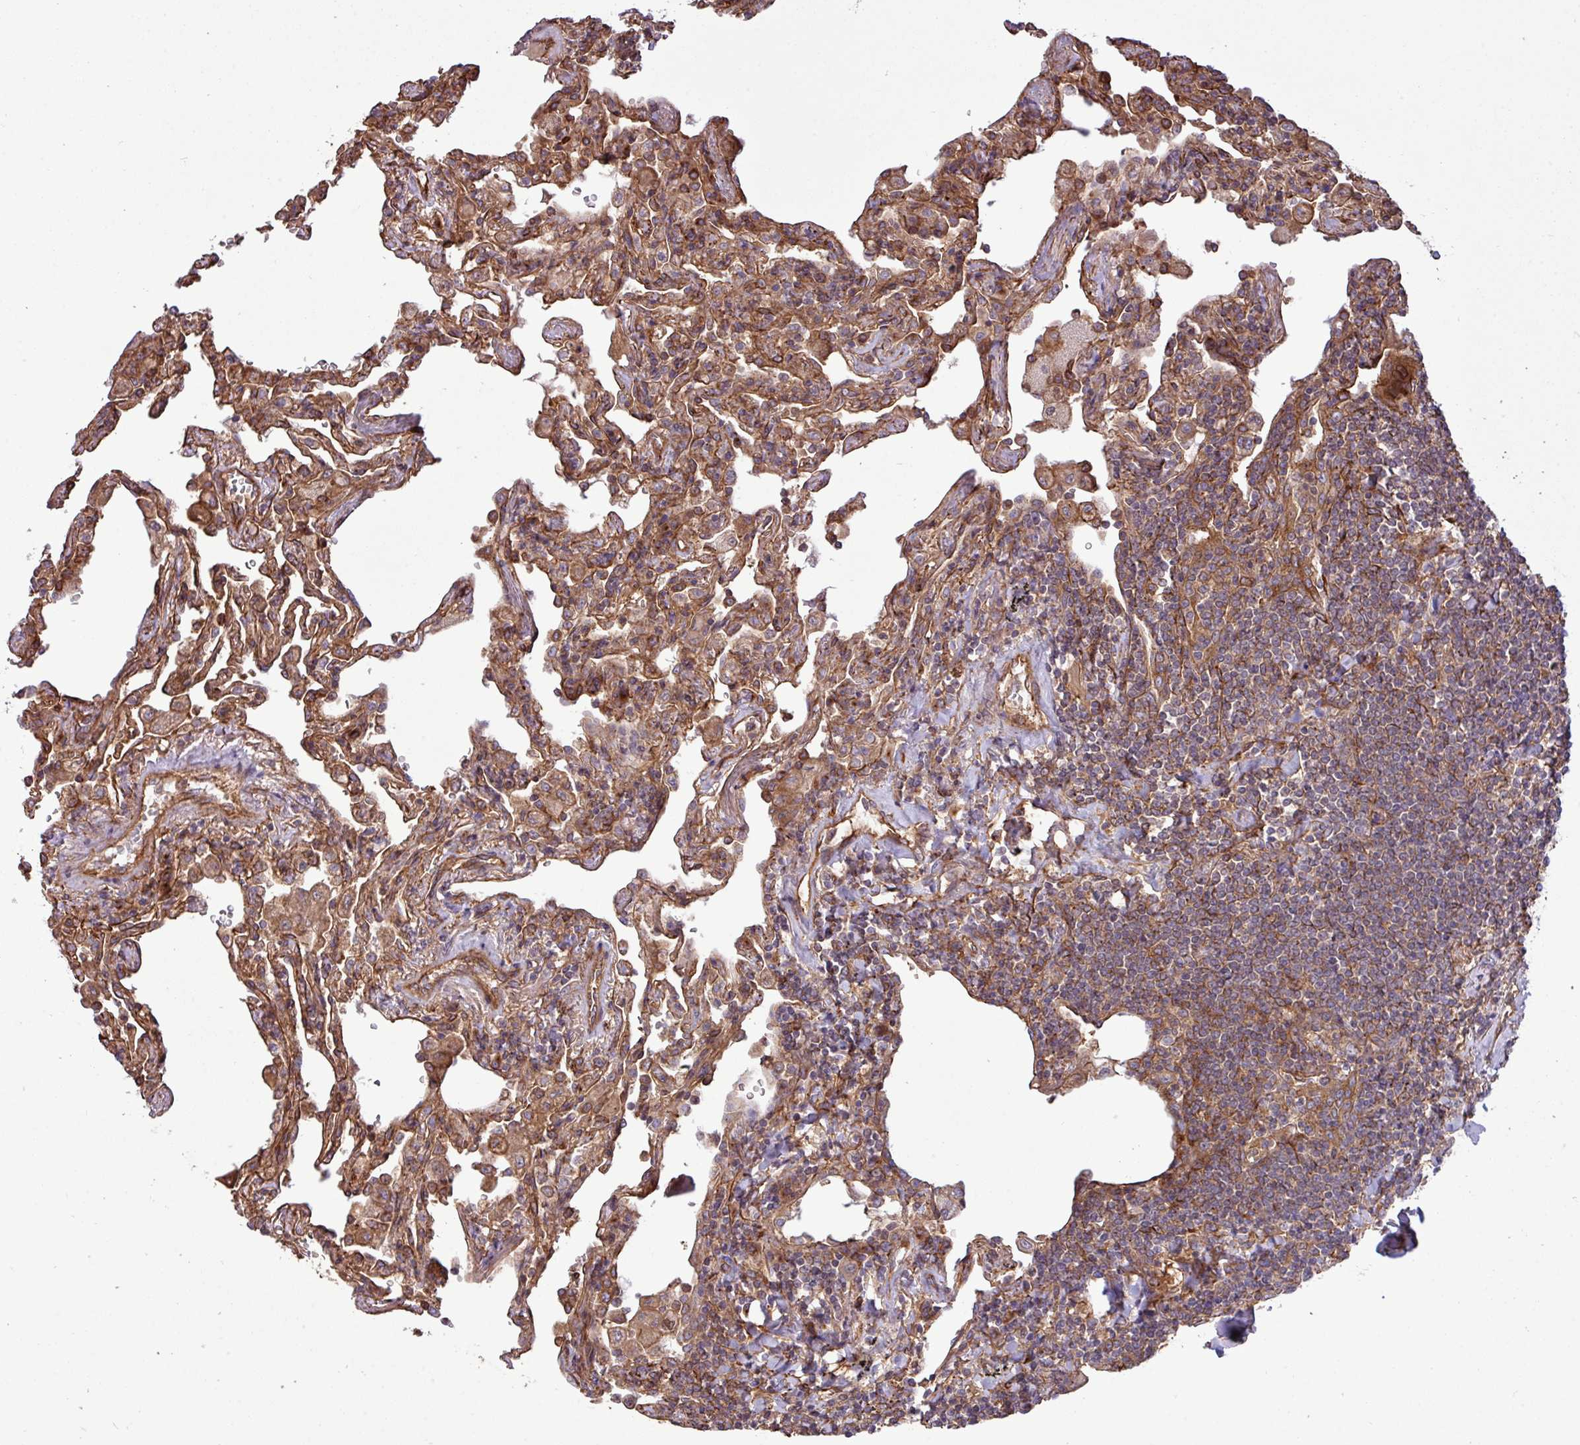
{"staining": {"intensity": "moderate", "quantity": ">75%", "location": "cytoplasmic/membranous"}, "tissue": "lymphoma", "cell_type": "Tumor cells", "image_type": "cancer", "snomed": [{"axis": "morphology", "description": "Malignant lymphoma, non-Hodgkin's type, Low grade"}, {"axis": "topography", "description": "Lung"}], "caption": "Human lymphoma stained for a protein (brown) shows moderate cytoplasmic/membranous positive expression in about >75% of tumor cells.", "gene": "ZNF300", "patient": {"sex": "female", "age": 71}}